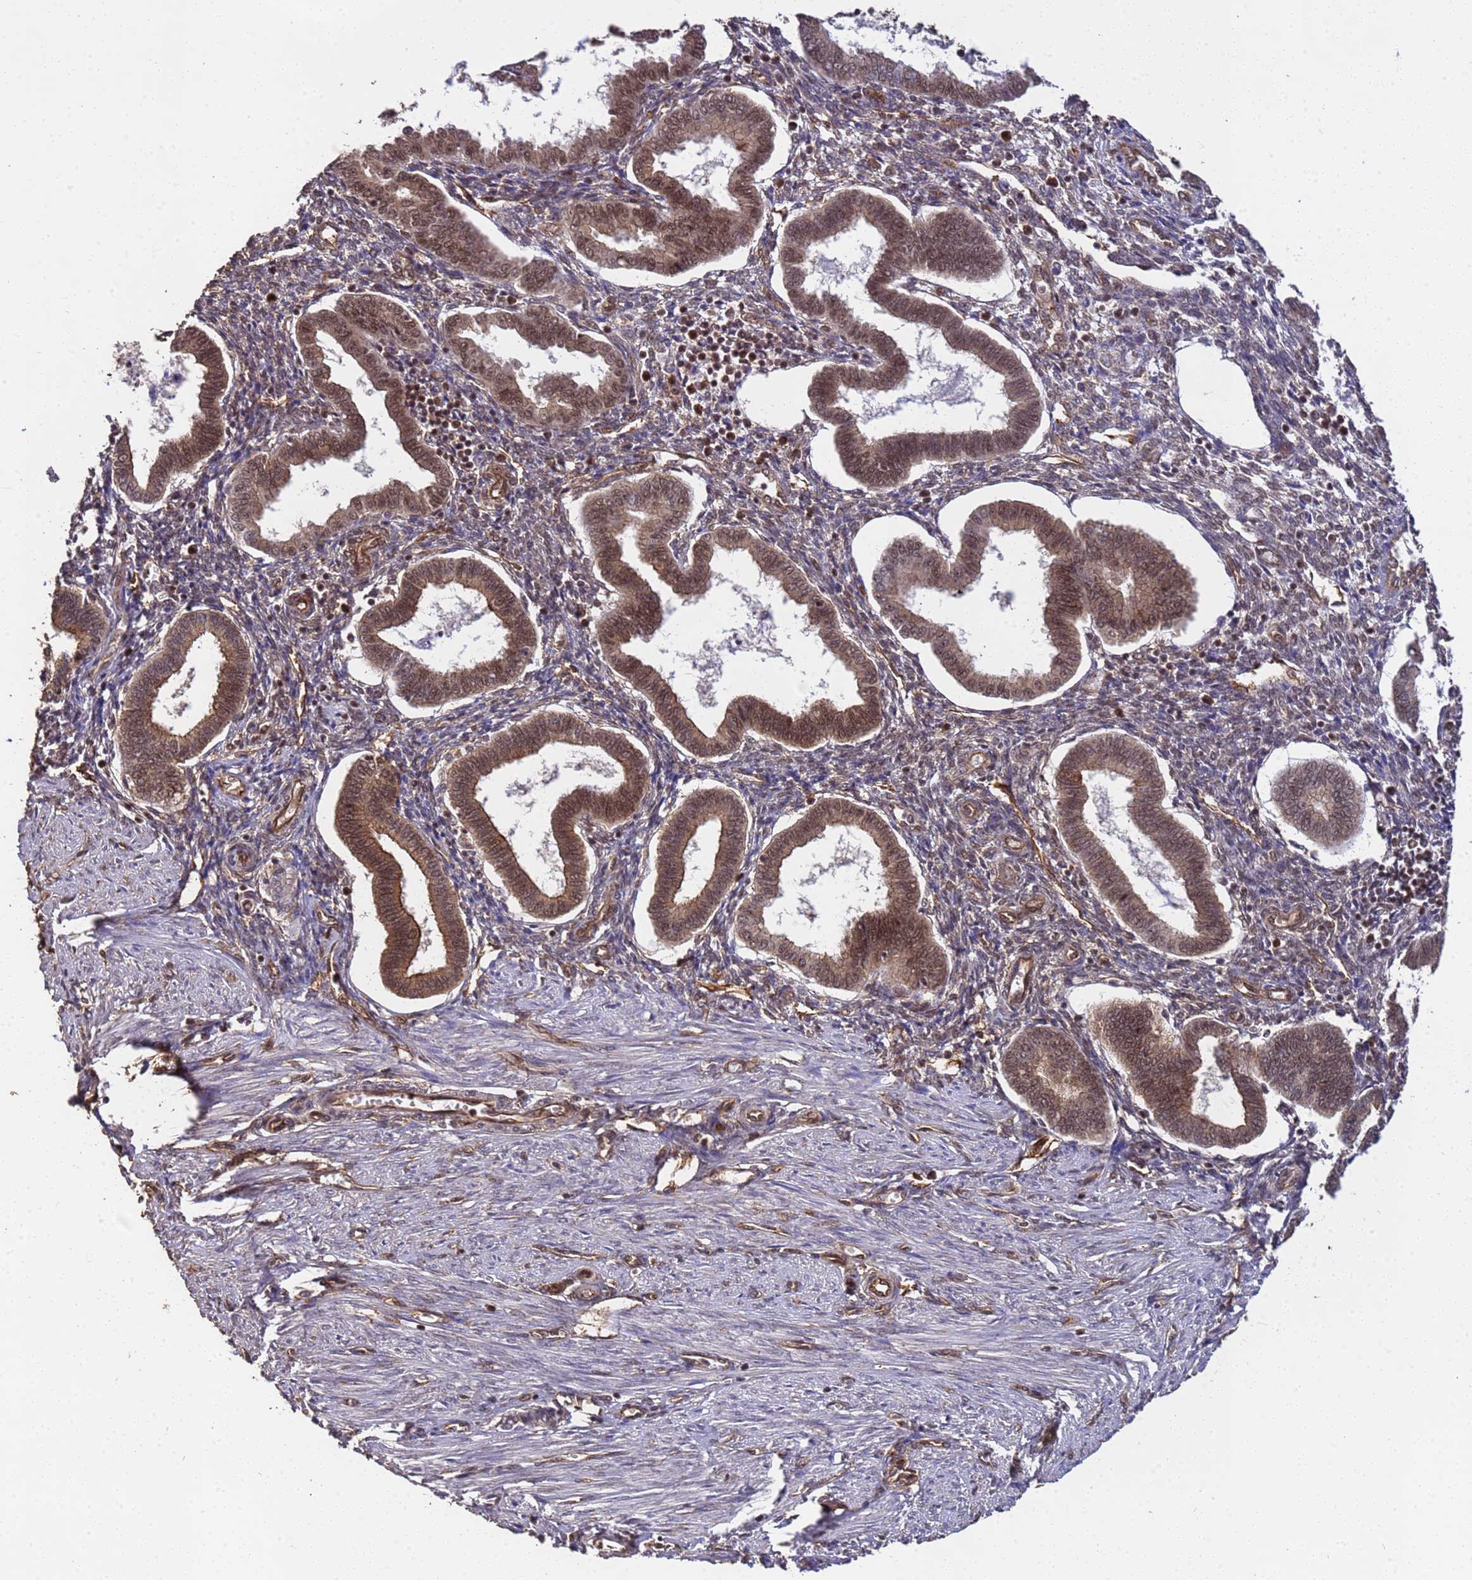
{"staining": {"intensity": "moderate", "quantity": "<25%", "location": "nuclear"}, "tissue": "endometrium", "cell_type": "Cells in endometrial stroma", "image_type": "normal", "snomed": [{"axis": "morphology", "description": "Normal tissue, NOS"}, {"axis": "topography", "description": "Endometrium"}], "caption": "An immunohistochemistry photomicrograph of benign tissue is shown. Protein staining in brown highlights moderate nuclear positivity in endometrium within cells in endometrial stroma.", "gene": "SYF2", "patient": {"sex": "female", "age": 24}}